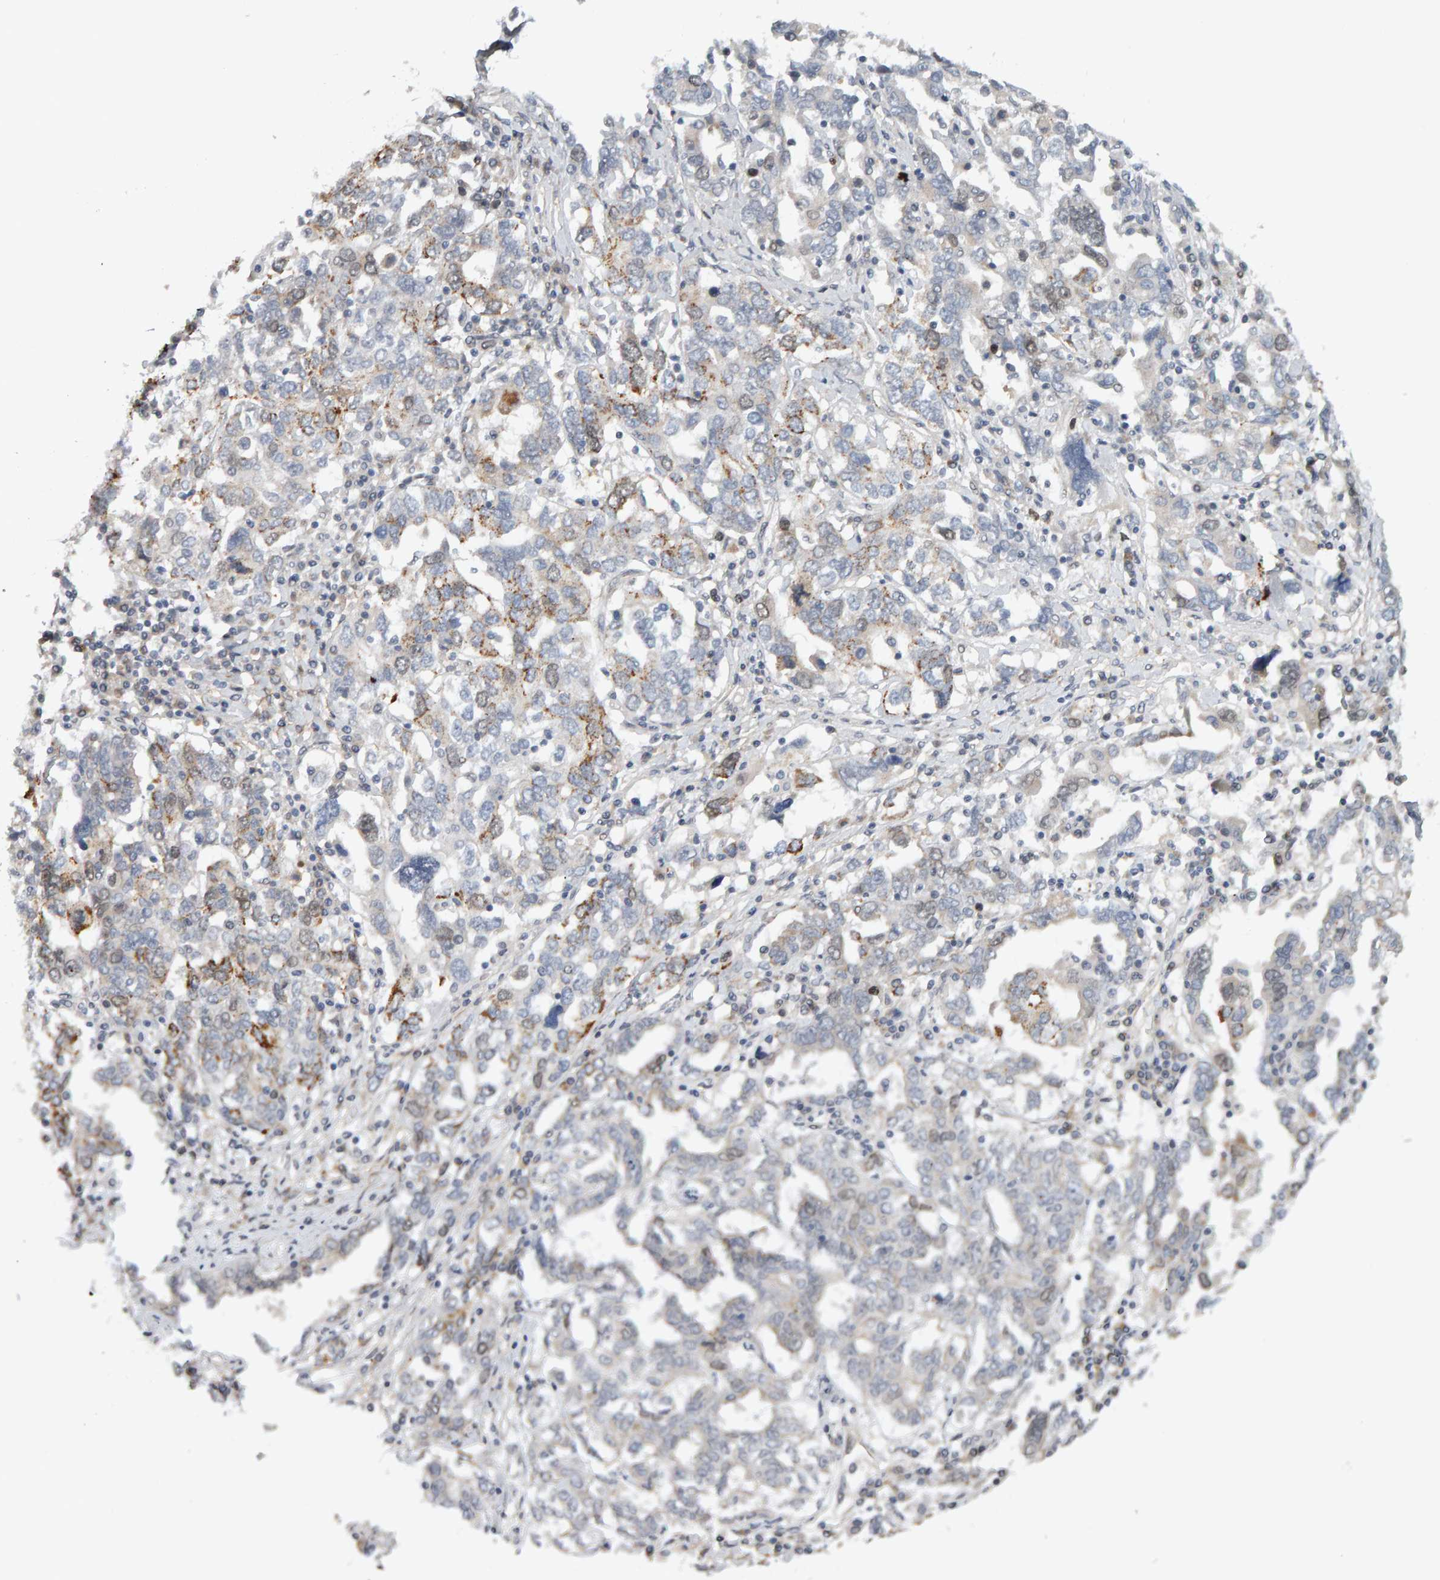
{"staining": {"intensity": "moderate", "quantity": "<25%", "location": "cytoplasmic/membranous"}, "tissue": "ovarian cancer", "cell_type": "Tumor cells", "image_type": "cancer", "snomed": [{"axis": "morphology", "description": "Carcinoma, endometroid"}, {"axis": "topography", "description": "Ovary"}], "caption": "Protein staining demonstrates moderate cytoplasmic/membranous positivity in about <25% of tumor cells in ovarian endometroid carcinoma.", "gene": "CDCA5", "patient": {"sex": "female", "age": 62}}